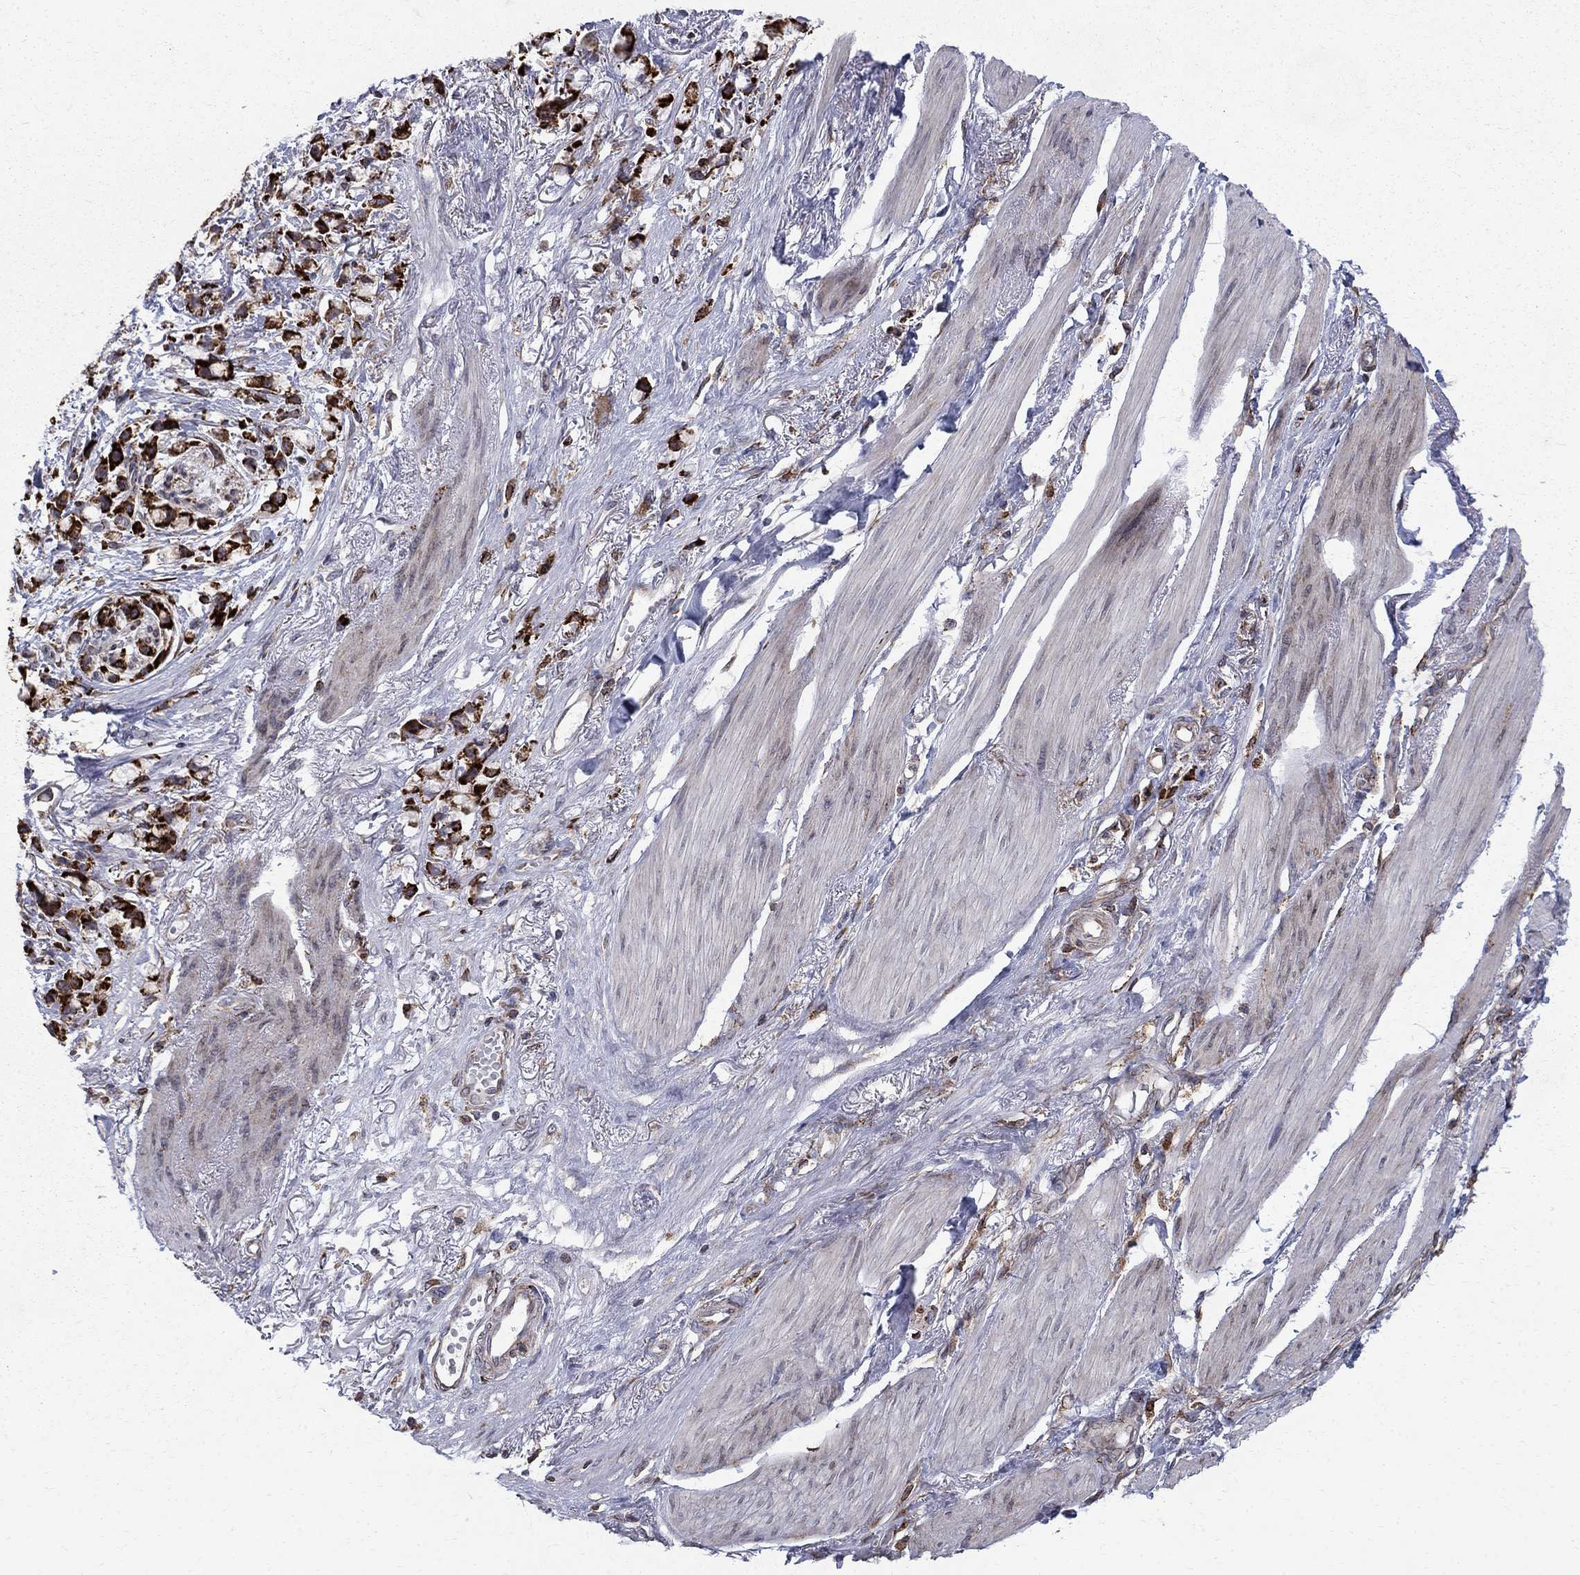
{"staining": {"intensity": "strong", "quantity": ">75%", "location": "cytoplasmic/membranous"}, "tissue": "stomach cancer", "cell_type": "Tumor cells", "image_type": "cancer", "snomed": [{"axis": "morphology", "description": "Adenocarcinoma, NOS"}, {"axis": "topography", "description": "Stomach"}], "caption": "Stomach cancer stained with a brown dye exhibits strong cytoplasmic/membranous positive positivity in approximately >75% of tumor cells.", "gene": "CAB39L", "patient": {"sex": "female", "age": 81}}